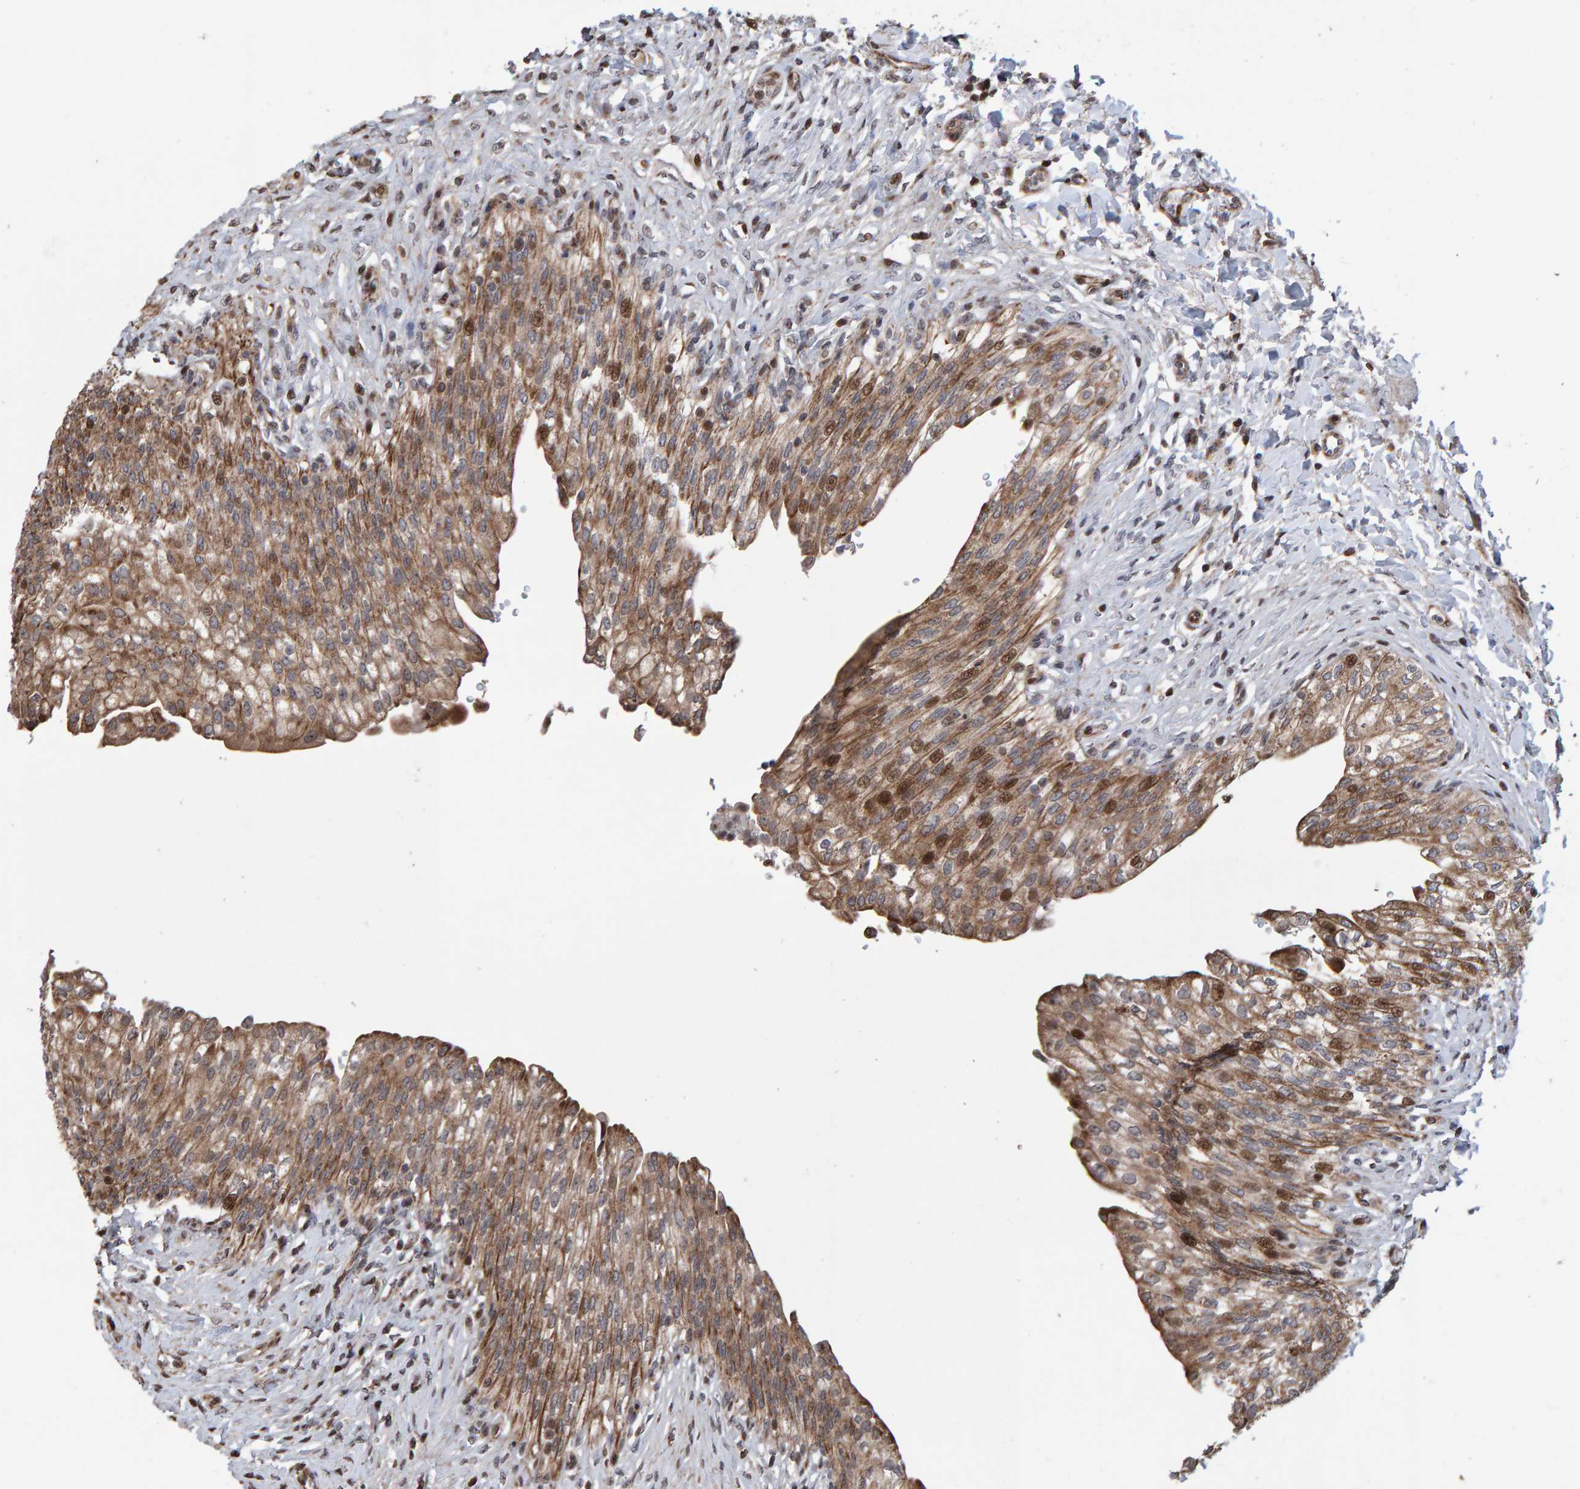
{"staining": {"intensity": "moderate", "quantity": ">75%", "location": "cytoplasmic/membranous"}, "tissue": "urinary bladder", "cell_type": "Urothelial cells", "image_type": "normal", "snomed": [{"axis": "morphology", "description": "Urothelial carcinoma, High grade"}, {"axis": "topography", "description": "Urinary bladder"}], "caption": "IHC (DAB) staining of unremarkable urinary bladder shows moderate cytoplasmic/membranous protein staining in about >75% of urothelial cells.", "gene": "PECR", "patient": {"sex": "male", "age": 46}}